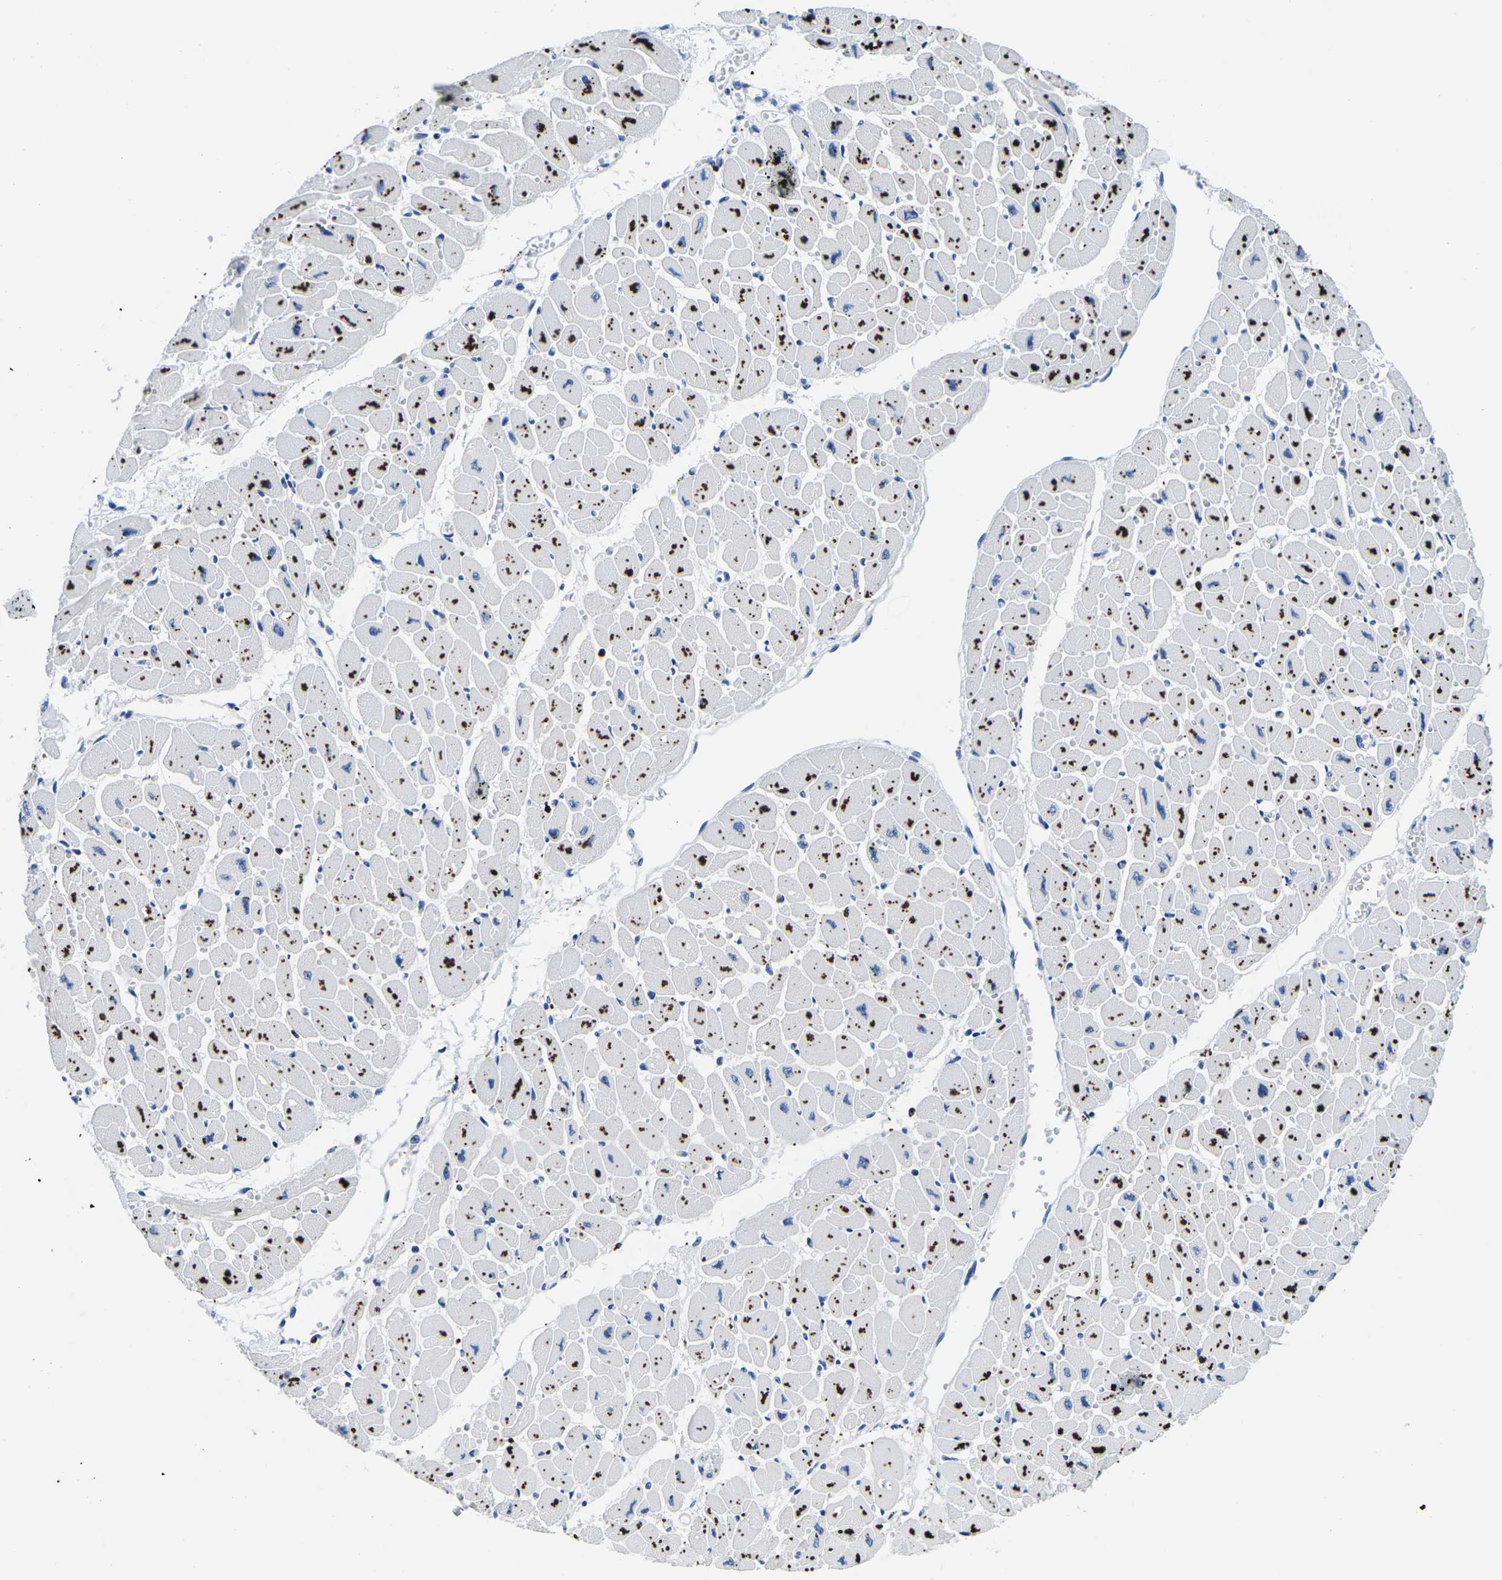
{"staining": {"intensity": "moderate", "quantity": ">75%", "location": "cytoplasmic/membranous"}, "tissue": "heart muscle", "cell_type": "Cardiomyocytes", "image_type": "normal", "snomed": [{"axis": "morphology", "description": "Normal tissue, NOS"}, {"axis": "topography", "description": "Heart"}], "caption": "IHC micrograph of unremarkable heart muscle stained for a protein (brown), which displays medium levels of moderate cytoplasmic/membranous positivity in approximately >75% of cardiomyocytes.", "gene": "CTSW", "patient": {"sex": "female", "age": 54}}